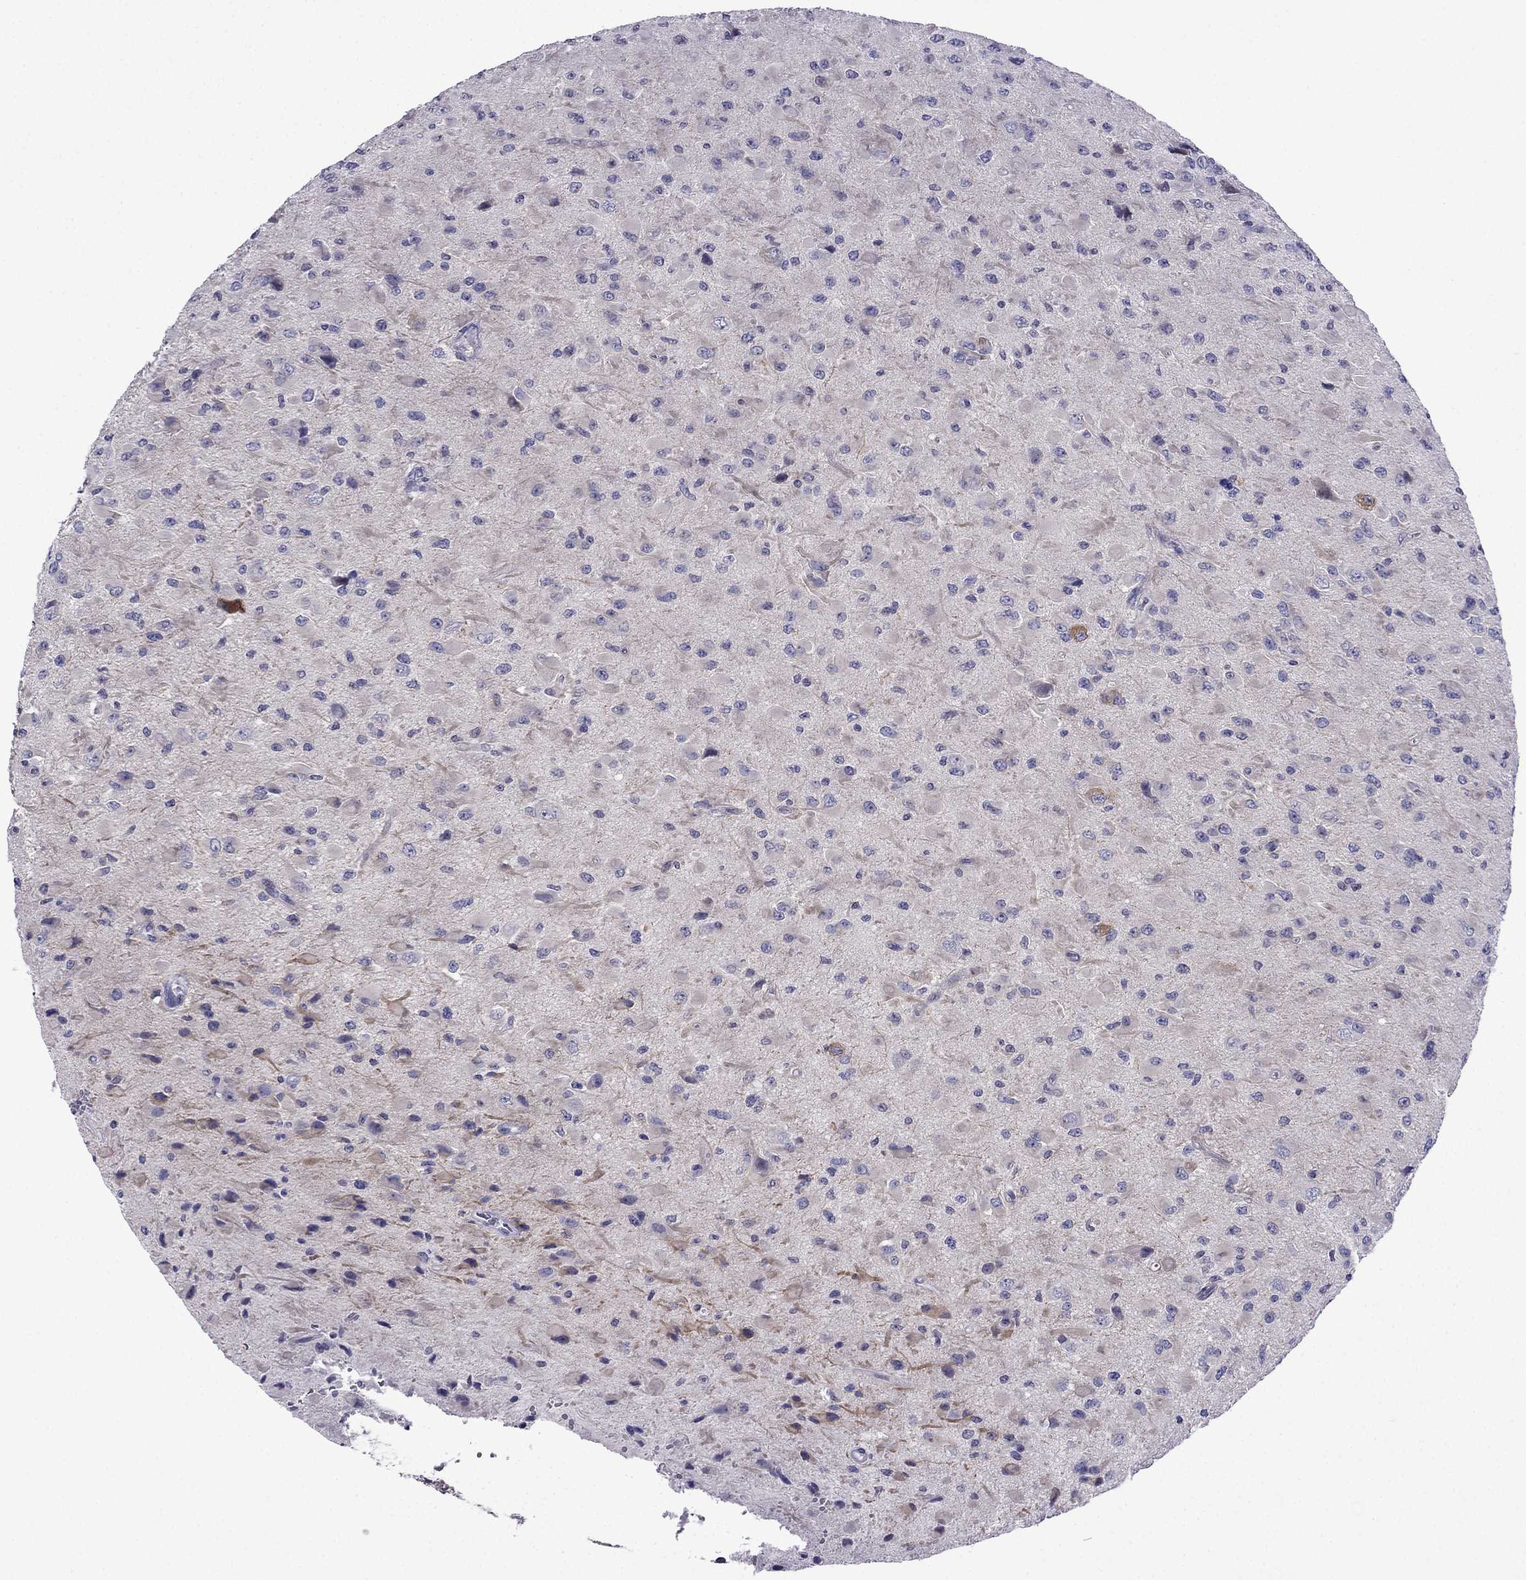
{"staining": {"intensity": "negative", "quantity": "none", "location": "none"}, "tissue": "glioma", "cell_type": "Tumor cells", "image_type": "cancer", "snomed": [{"axis": "morphology", "description": "Glioma, malignant, High grade"}, {"axis": "topography", "description": "Cerebral cortex"}], "caption": "DAB (3,3'-diaminobenzidine) immunohistochemical staining of human glioma reveals no significant positivity in tumor cells.", "gene": "POM121L12", "patient": {"sex": "male", "age": 35}}